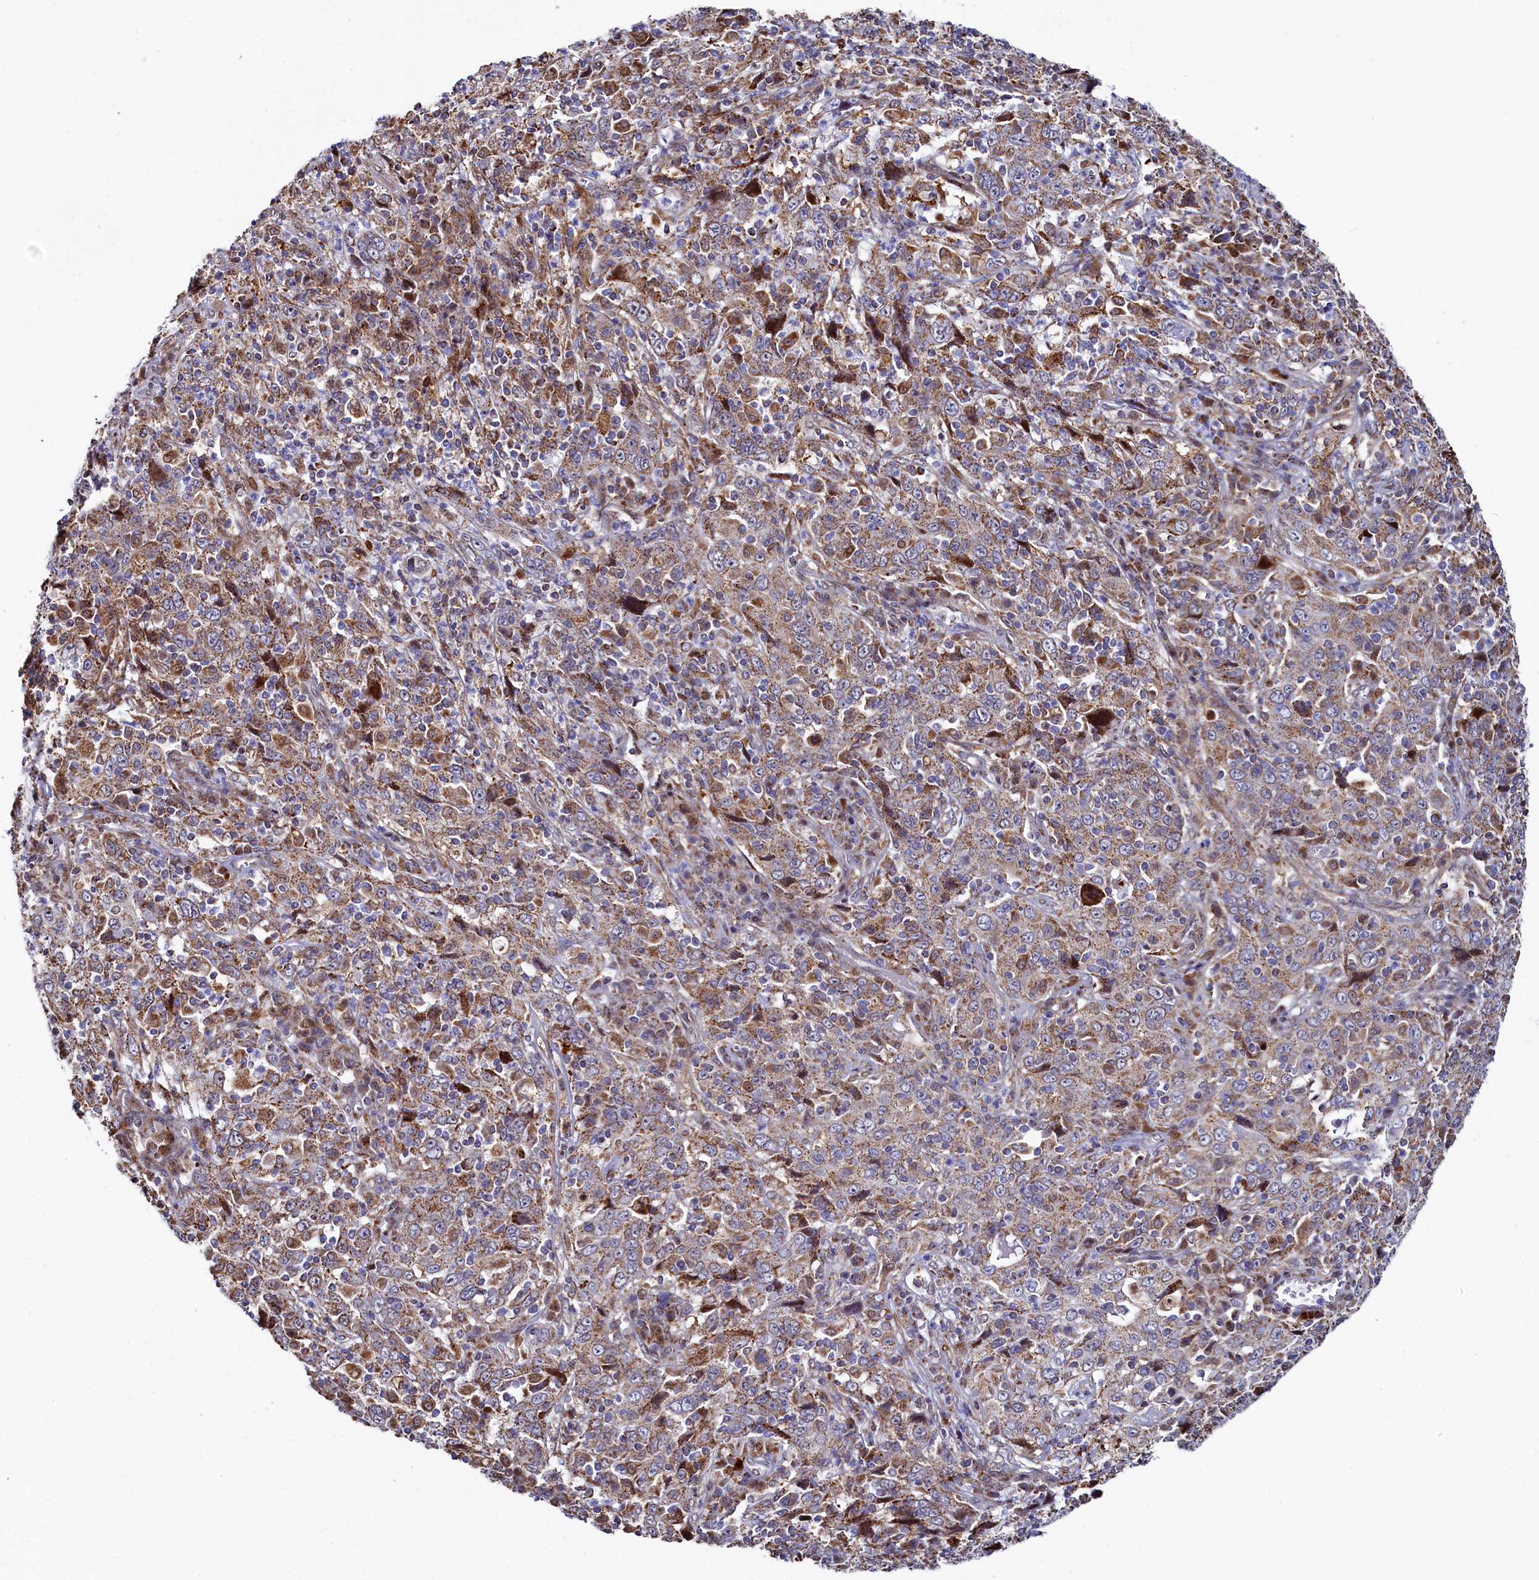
{"staining": {"intensity": "moderate", "quantity": ">75%", "location": "cytoplasmic/membranous"}, "tissue": "cervical cancer", "cell_type": "Tumor cells", "image_type": "cancer", "snomed": [{"axis": "morphology", "description": "Squamous cell carcinoma, NOS"}, {"axis": "topography", "description": "Cervix"}], "caption": "A high-resolution micrograph shows IHC staining of cervical cancer, which reveals moderate cytoplasmic/membranous staining in about >75% of tumor cells. (DAB (3,3'-diaminobenzidine) IHC, brown staining for protein, blue staining for nuclei).", "gene": "HDGFL3", "patient": {"sex": "female", "age": 46}}